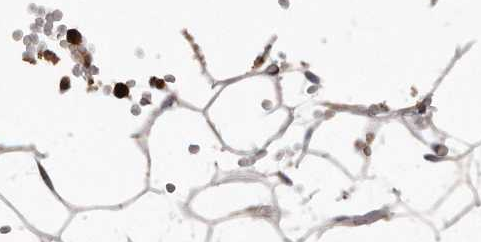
{"staining": {"intensity": "weak", "quantity": ">75%", "location": "cytoplasmic/membranous,nuclear"}, "tissue": "adipose tissue", "cell_type": "Adipocytes", "image_type": "normal", "snomed": [{"axis": "morphology", "description": "Normal tissue, NOS"}, {"axis": "topography", "description": "Breast"}], "caption": "Immunohistochemistry (DAB (3,3'-diaminobenzidine)) staining of benign human adipose tissue displays weak cytoplasmic/membranous,nuclear protein staining in approximately >75% of adipocytes.", "gene": "CAP1", "patient": {"sex": "female", "age": 23}}